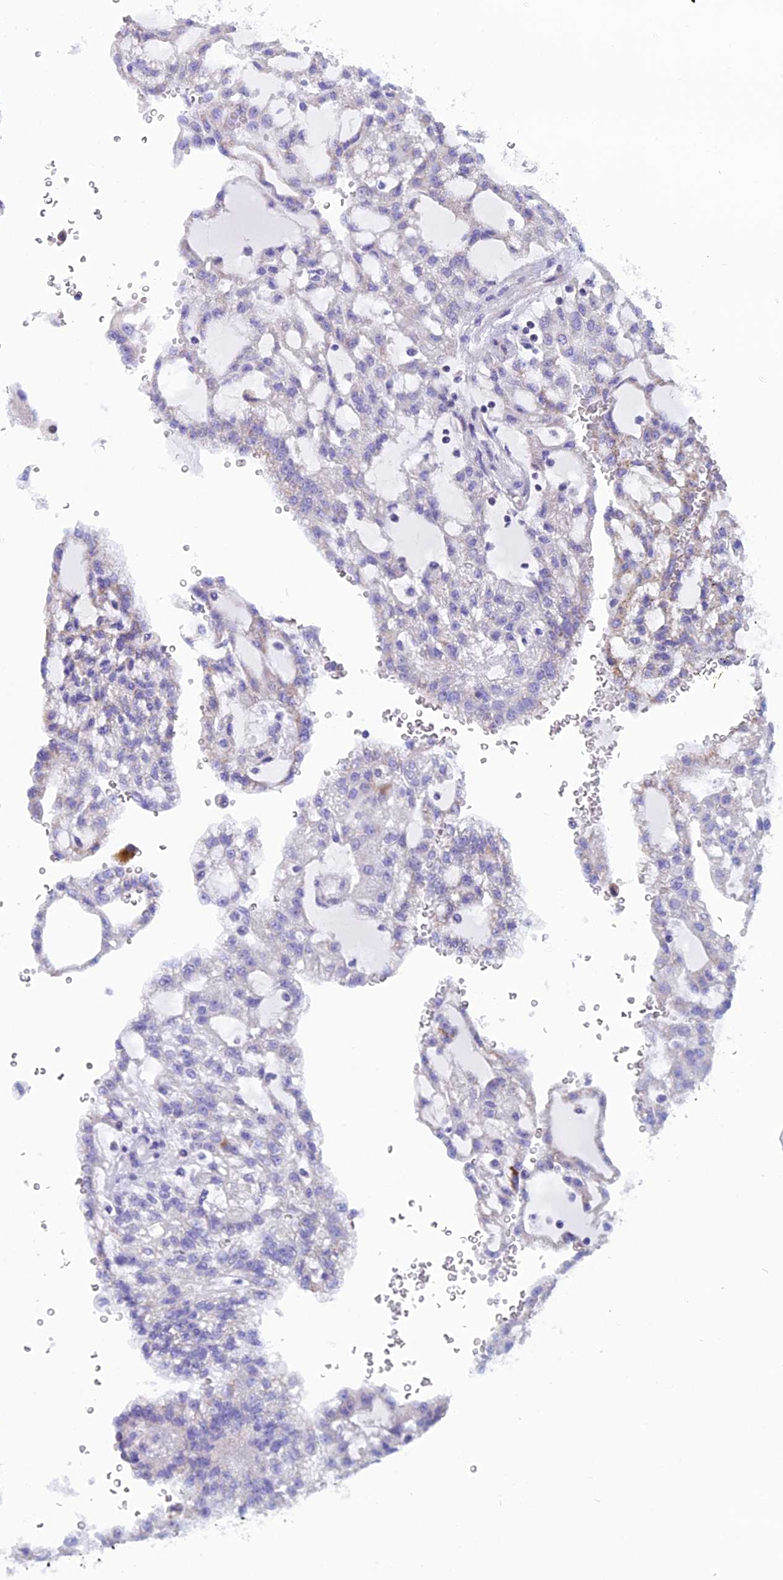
{"staining": {"intensity": "negative", "quantity": "none", "location": "none"}, "tissue": "renal cancer", "cell_type": "Tumor cells", "image_type": "cancer", "snomed": [{"axis": "morphology", "description": "Adenocarcinoma, NOS"}, {"axis": "topography", "description": "Kidney"}], "caption": "Tumor cells show no significant positivity in renal adenocarcinoma.", "gene": "ZNF563", "patient": {"sex": "male", "age": 63}}